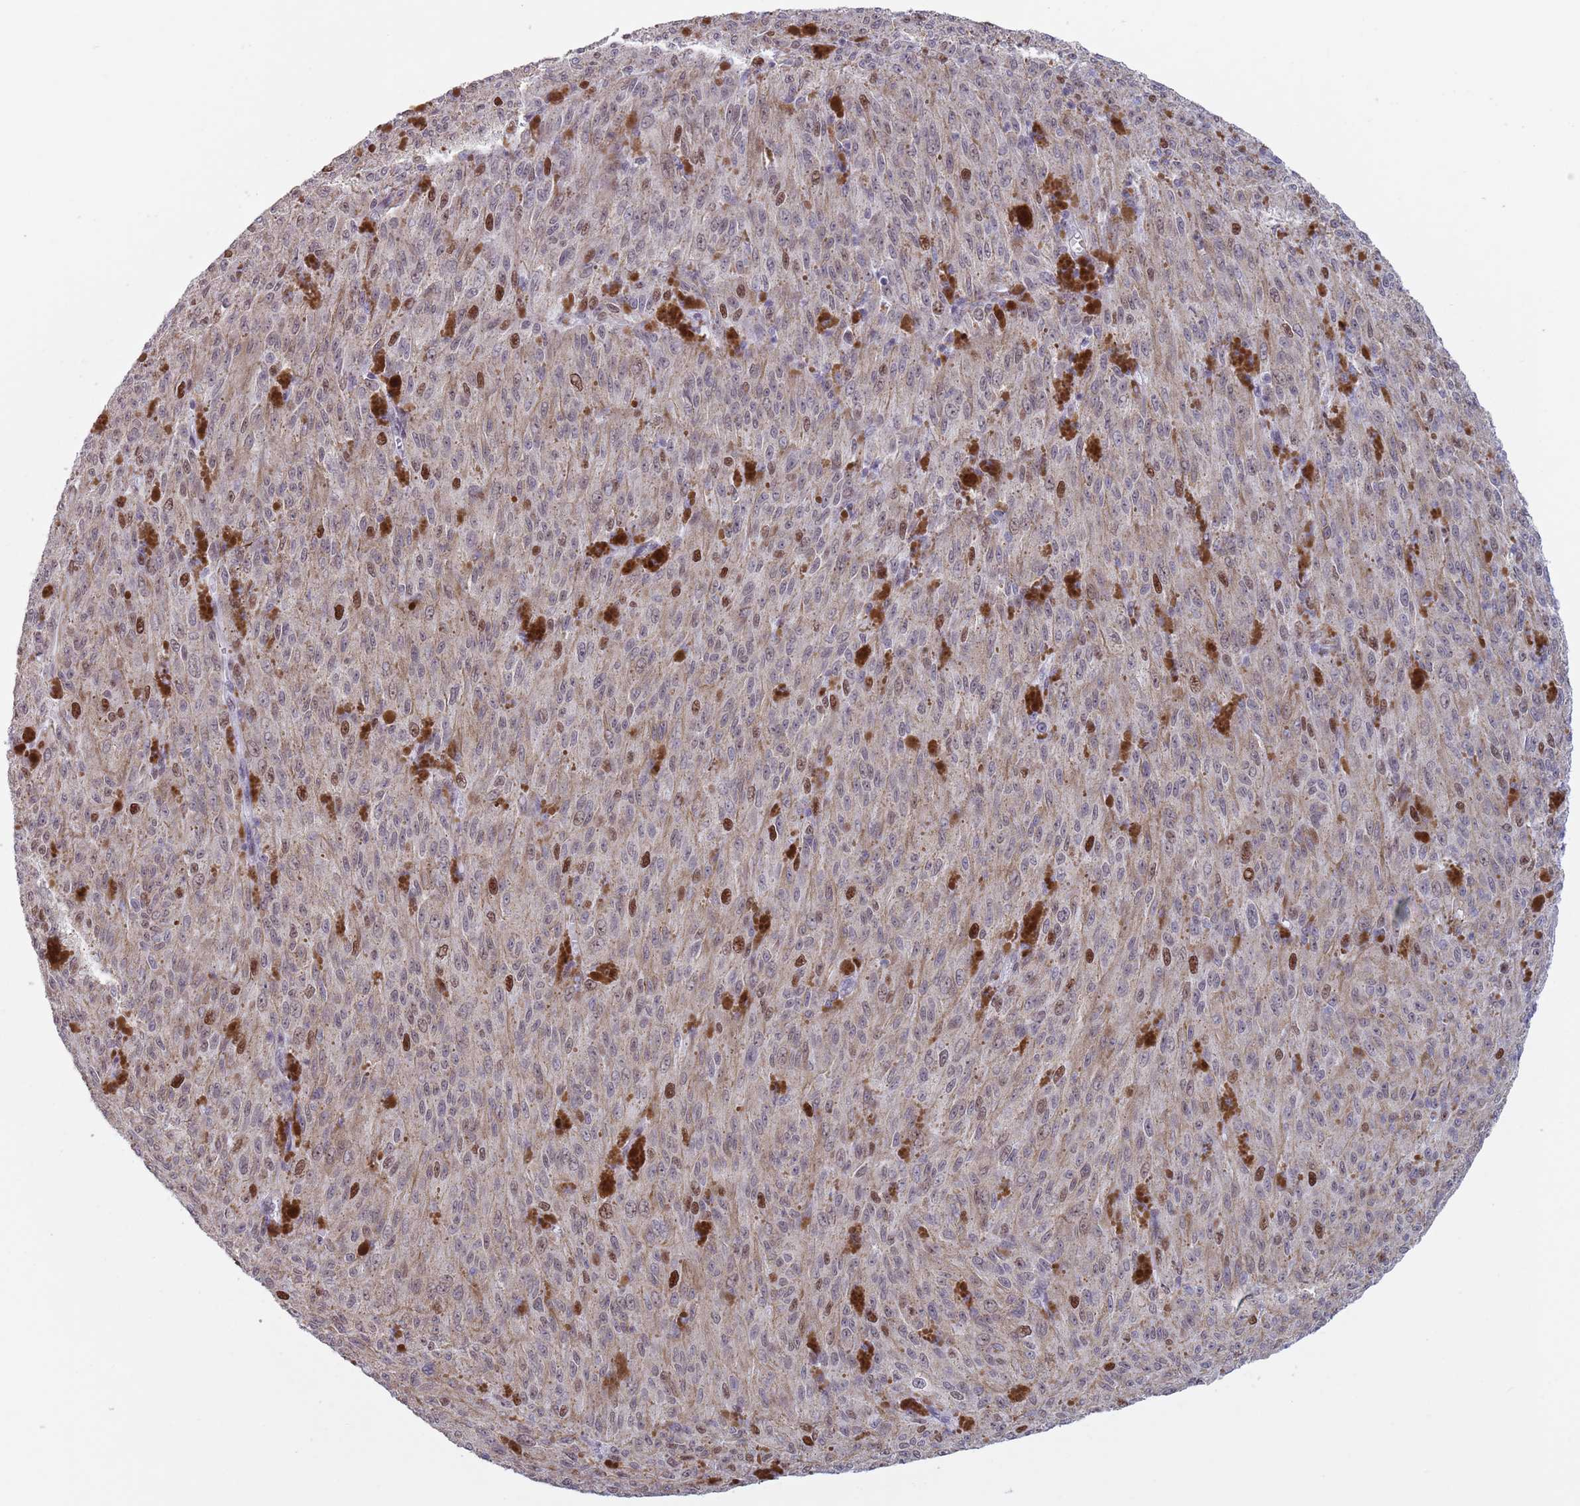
{"staining": {"intensity": "weak", "quantity": ">75%", "location": "cytoplasmic/membranous"}, "tissue": "melanoma", "cell_type": "Tumor cells", "image_type": "cancer", "snomed": [{"axis": "morphology", "description": "Malignant melanoma, NOS"}, {"axis": "topography", "description": "Skin"}], "caption": "Immunohistochemistry (IHC) staining of malignant melanoma, which exhibits low levels of weak cytoplasmic/membranous expression in about >75% of tumor cells indicating weak cytoplasmic/membranous protein expression. The staining was performed using DAB (3,3'-diaminobenzidine) (brown) for protein detection and nuclei were counterstained in hematoxylin (blue).", "gene": "ZKSCAN2", "patient": {"sex": "female", "age": 52}}